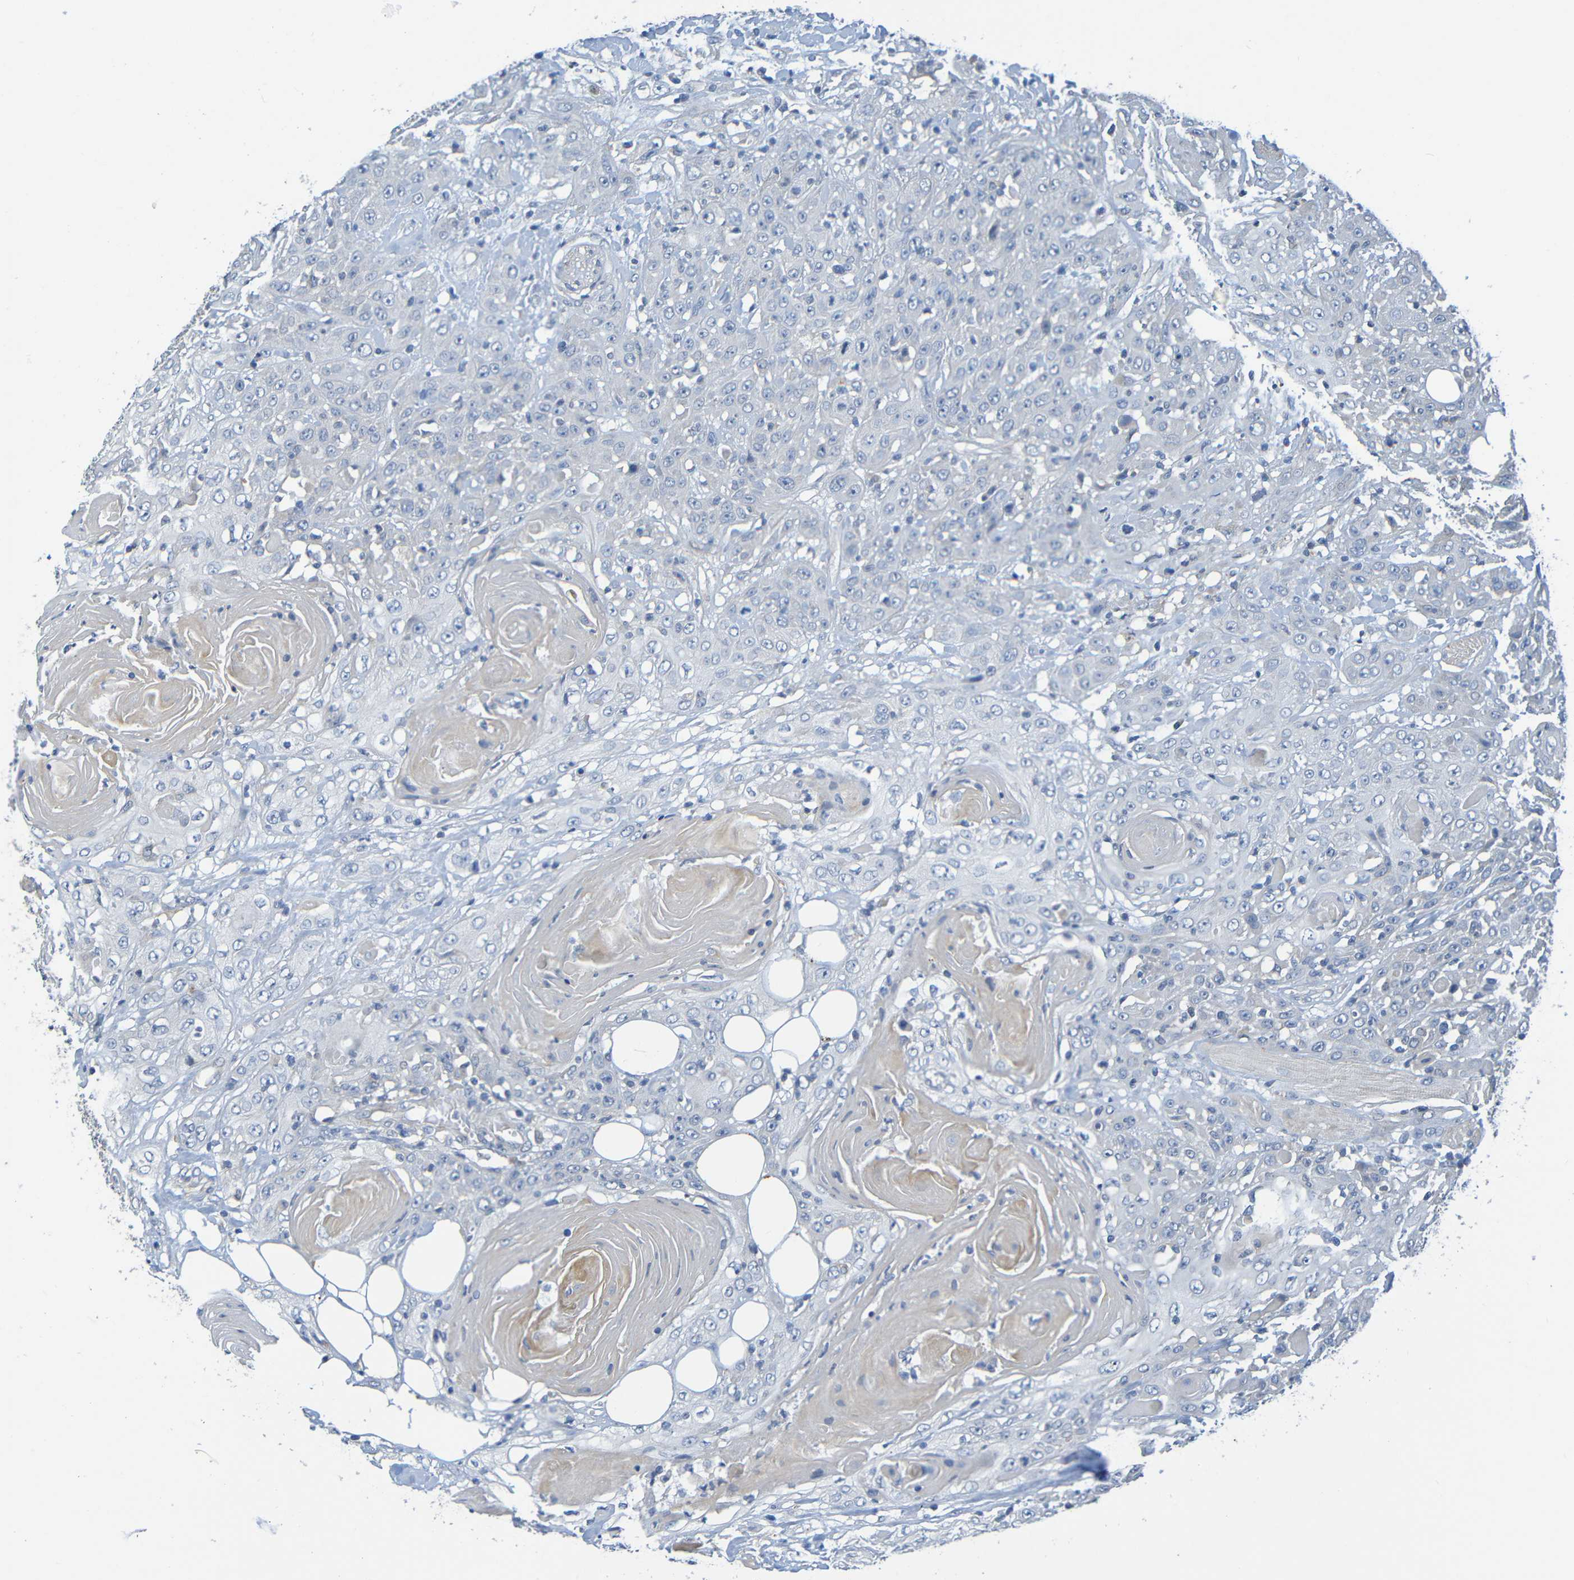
{"staining": {"intensity": "weak", "quantity": "<25%", "location": "cytoplasmic/membranous"}, "tissue": "head and neck cancer", "cell_type": "Tumor cells", "image_type": "cancer", "snomed": [{"axis": "morphology", "description": "Squamous cell carcinoma, NOS"}, {"axis": "topography", "description": "Head-Neck"}], "caption": "The image reveals no significant positivity in tumor cells of squamous cell carcinoma (head and neck).", "gene": "CYP4F2", "patient": {"sex": "female", "age": 84}}